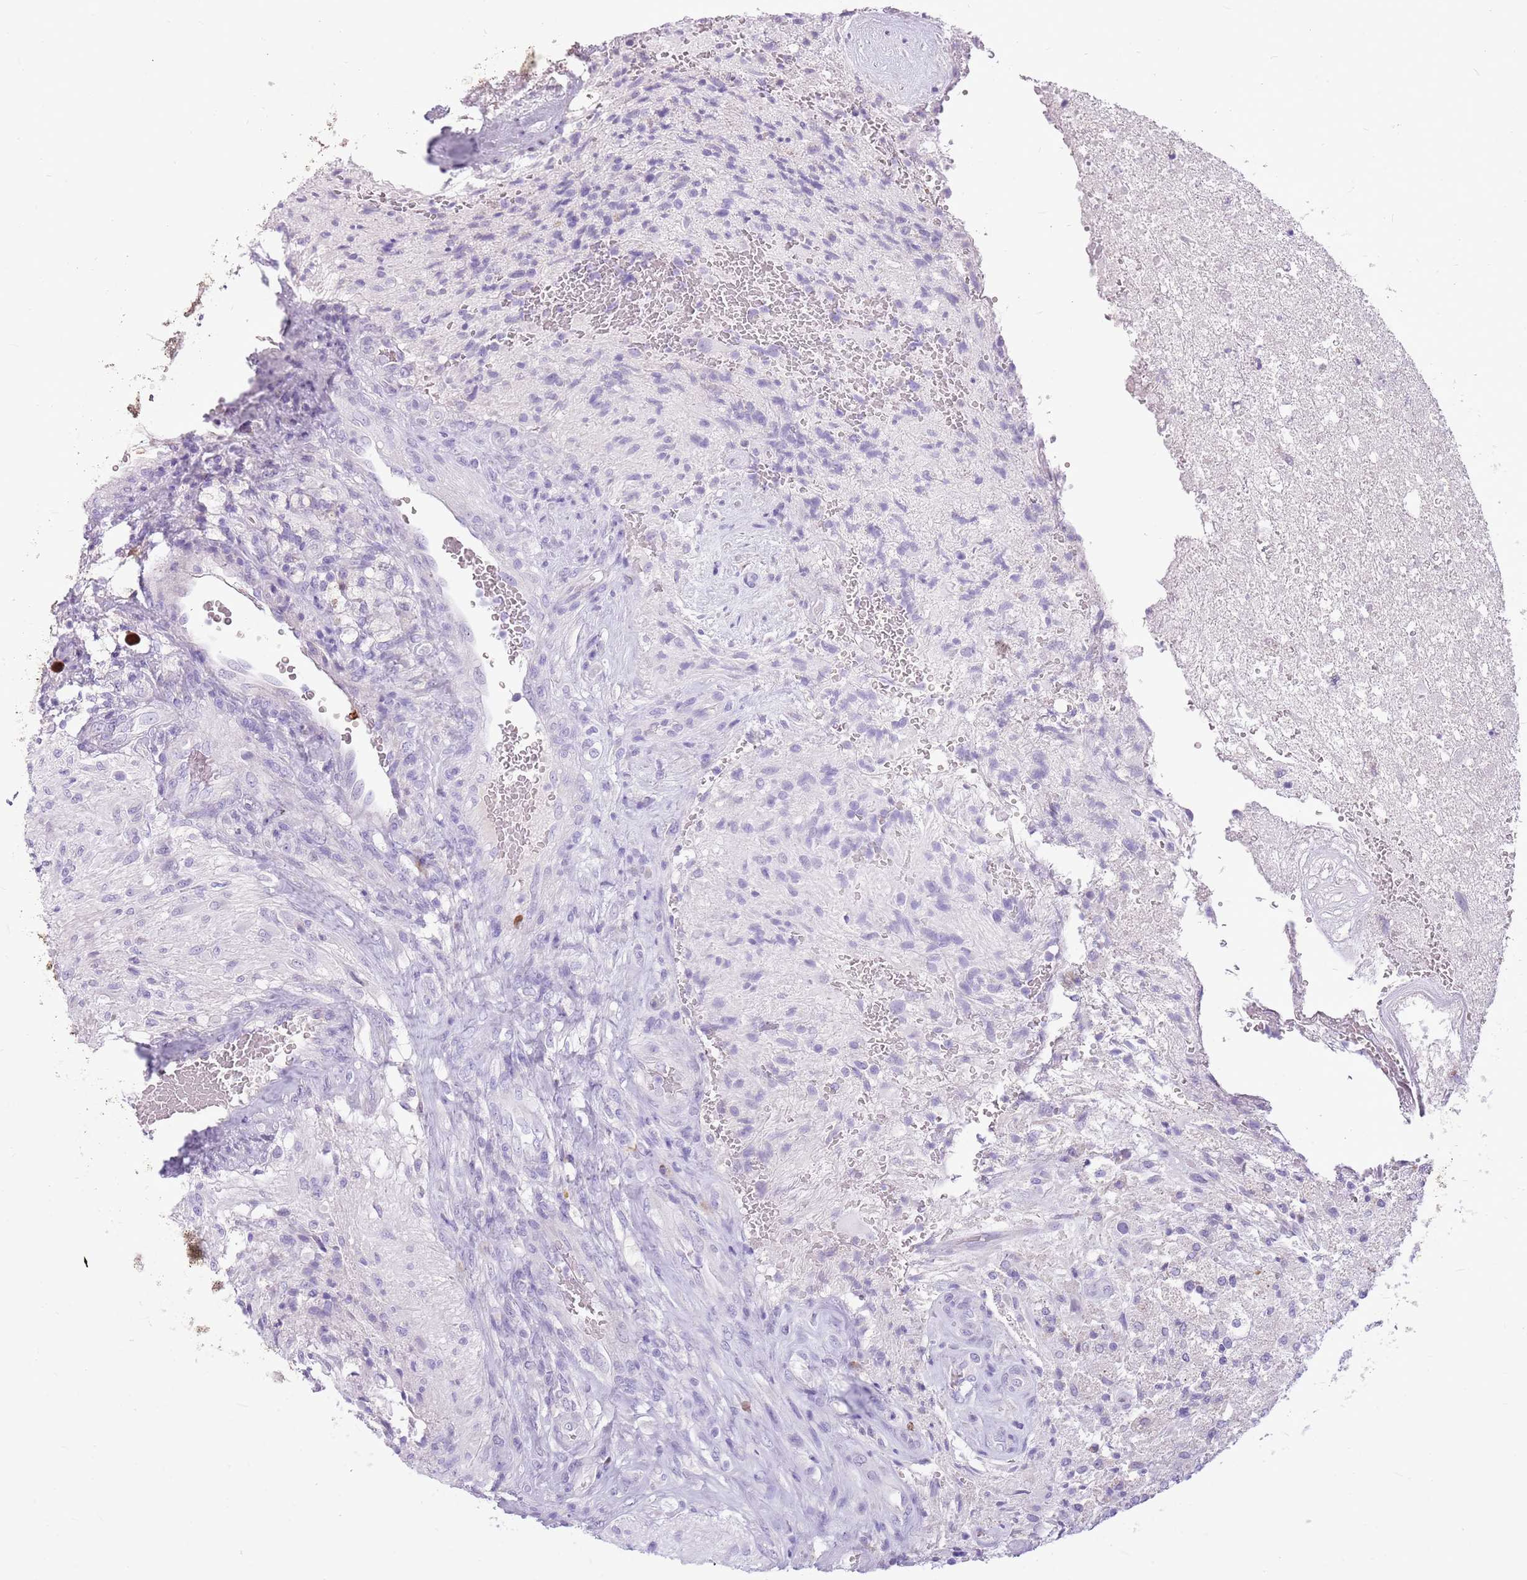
{"staining": {"intensity": "negative", "quantity": "none", "location": "none"}, "tissue": "glioma", "cell_type": "Tumor cells", "image_type": "cancer", "snomed": [{"axis": "morphology", "description": "Glioma, malignant, High grade"}, {"axis": "topography", "description": "Brain"}], "caption": "An immunohistochemistry (IHC) histopathology image of malignant glioma (high-grade) is shown. There is no staining in tumor cells of malignant glioma (high-grade).", "gene": "ZNF425", "patient": {"sex": "male", "age": 56}}